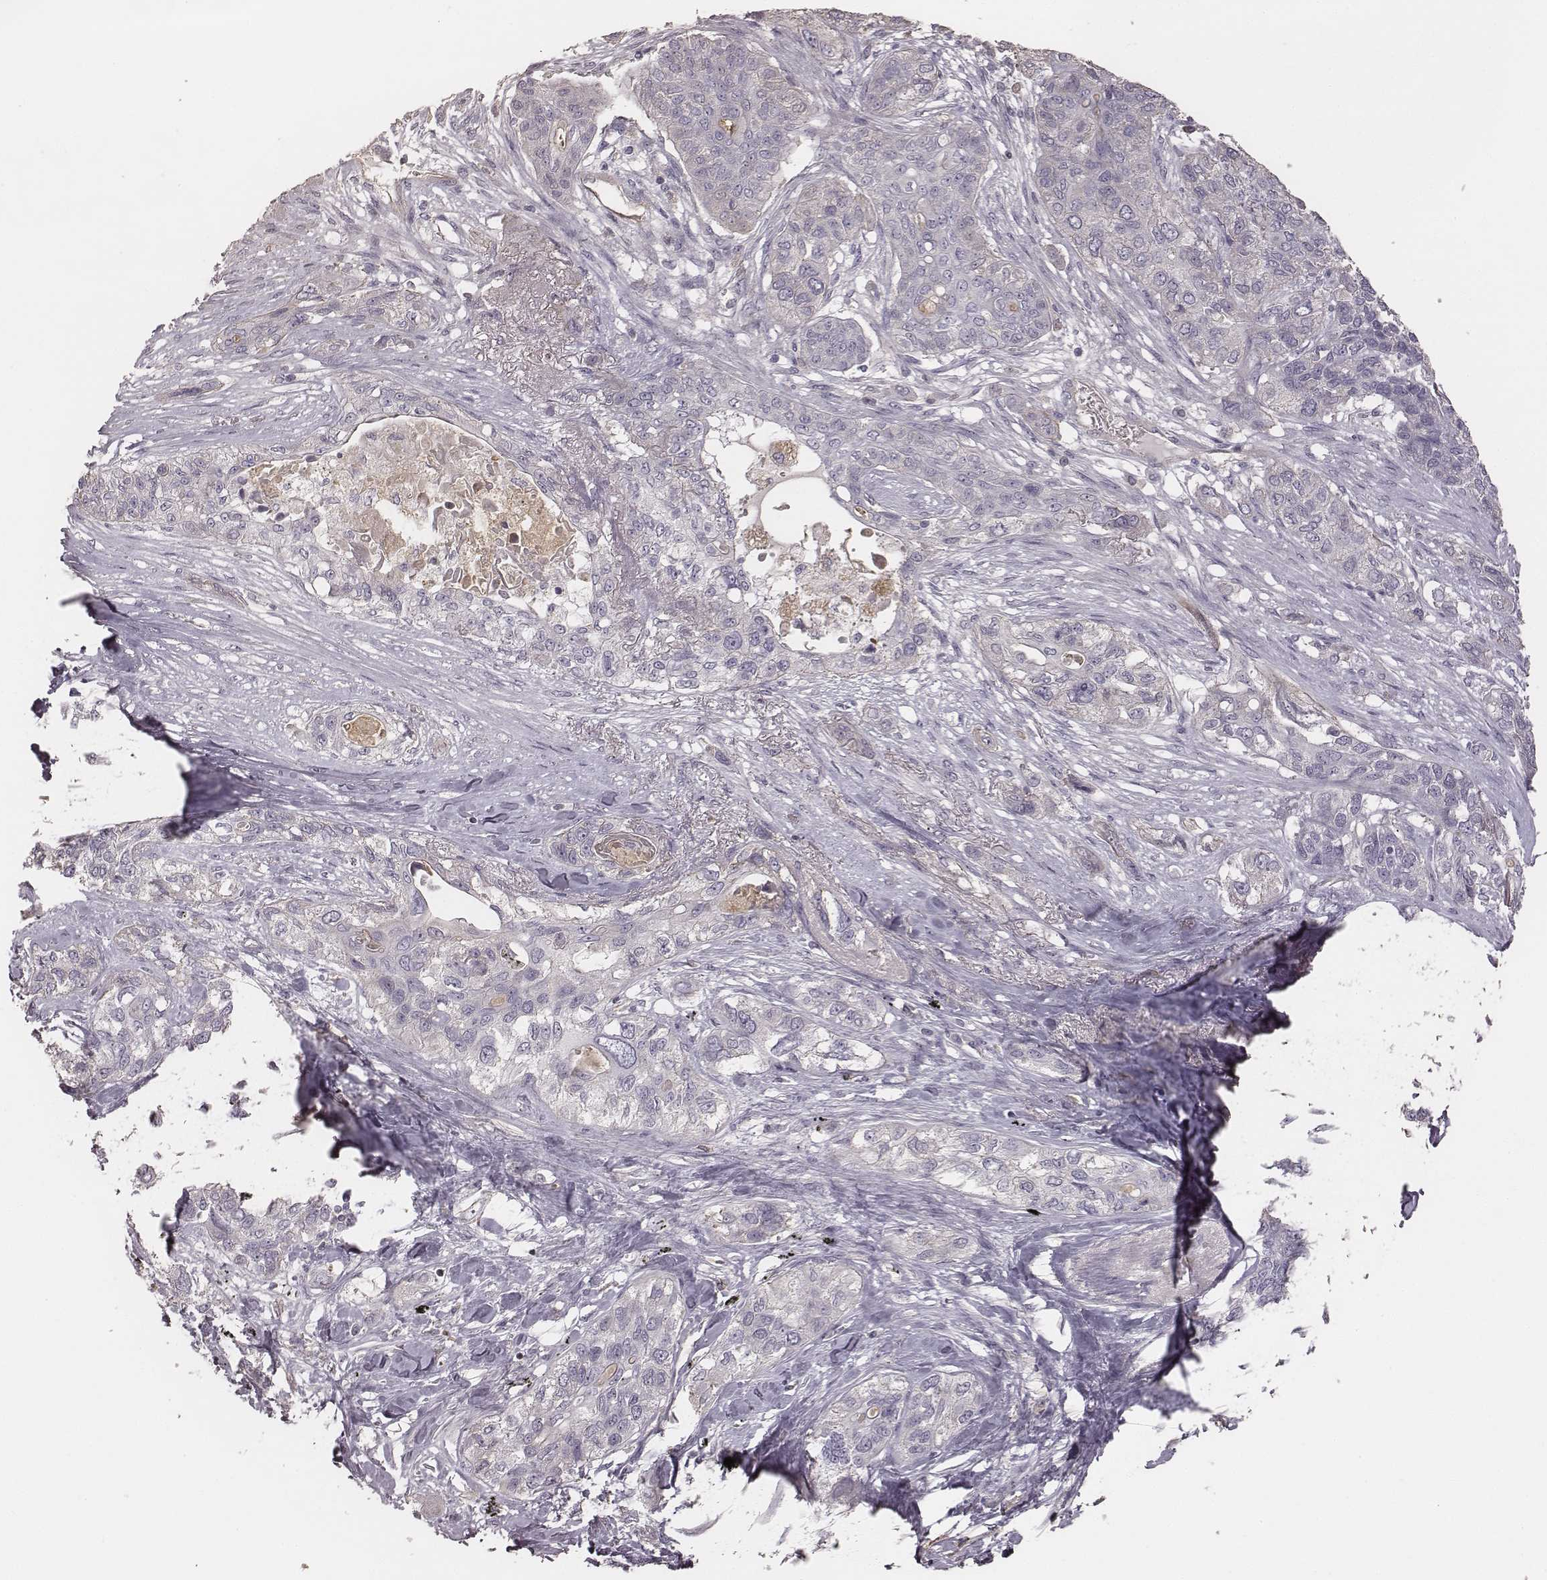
{"staining": {"intensity": "negative", "quantity": "none", "location": "none"}, "tissue": "lung cancer", "cell_type": "Tumor cells", "image_type": "cancer", "snomed": [{"axis": "morphology", "description": "Squamous cell carcinoma, NOS"}, {"axis": "topography", "description": "Lung"}], "caption": "This photomicrograph is of lung cancer stained with immunohistochemistry to label a protein in brown with the nuclei are counter-stained blue. There is no positivity in tumor cells. (Immunohistochemistry, brightfield microscopy, high magnification).", "gene": "OTOGL", "patient": {"sex": "female", "age": 70}}